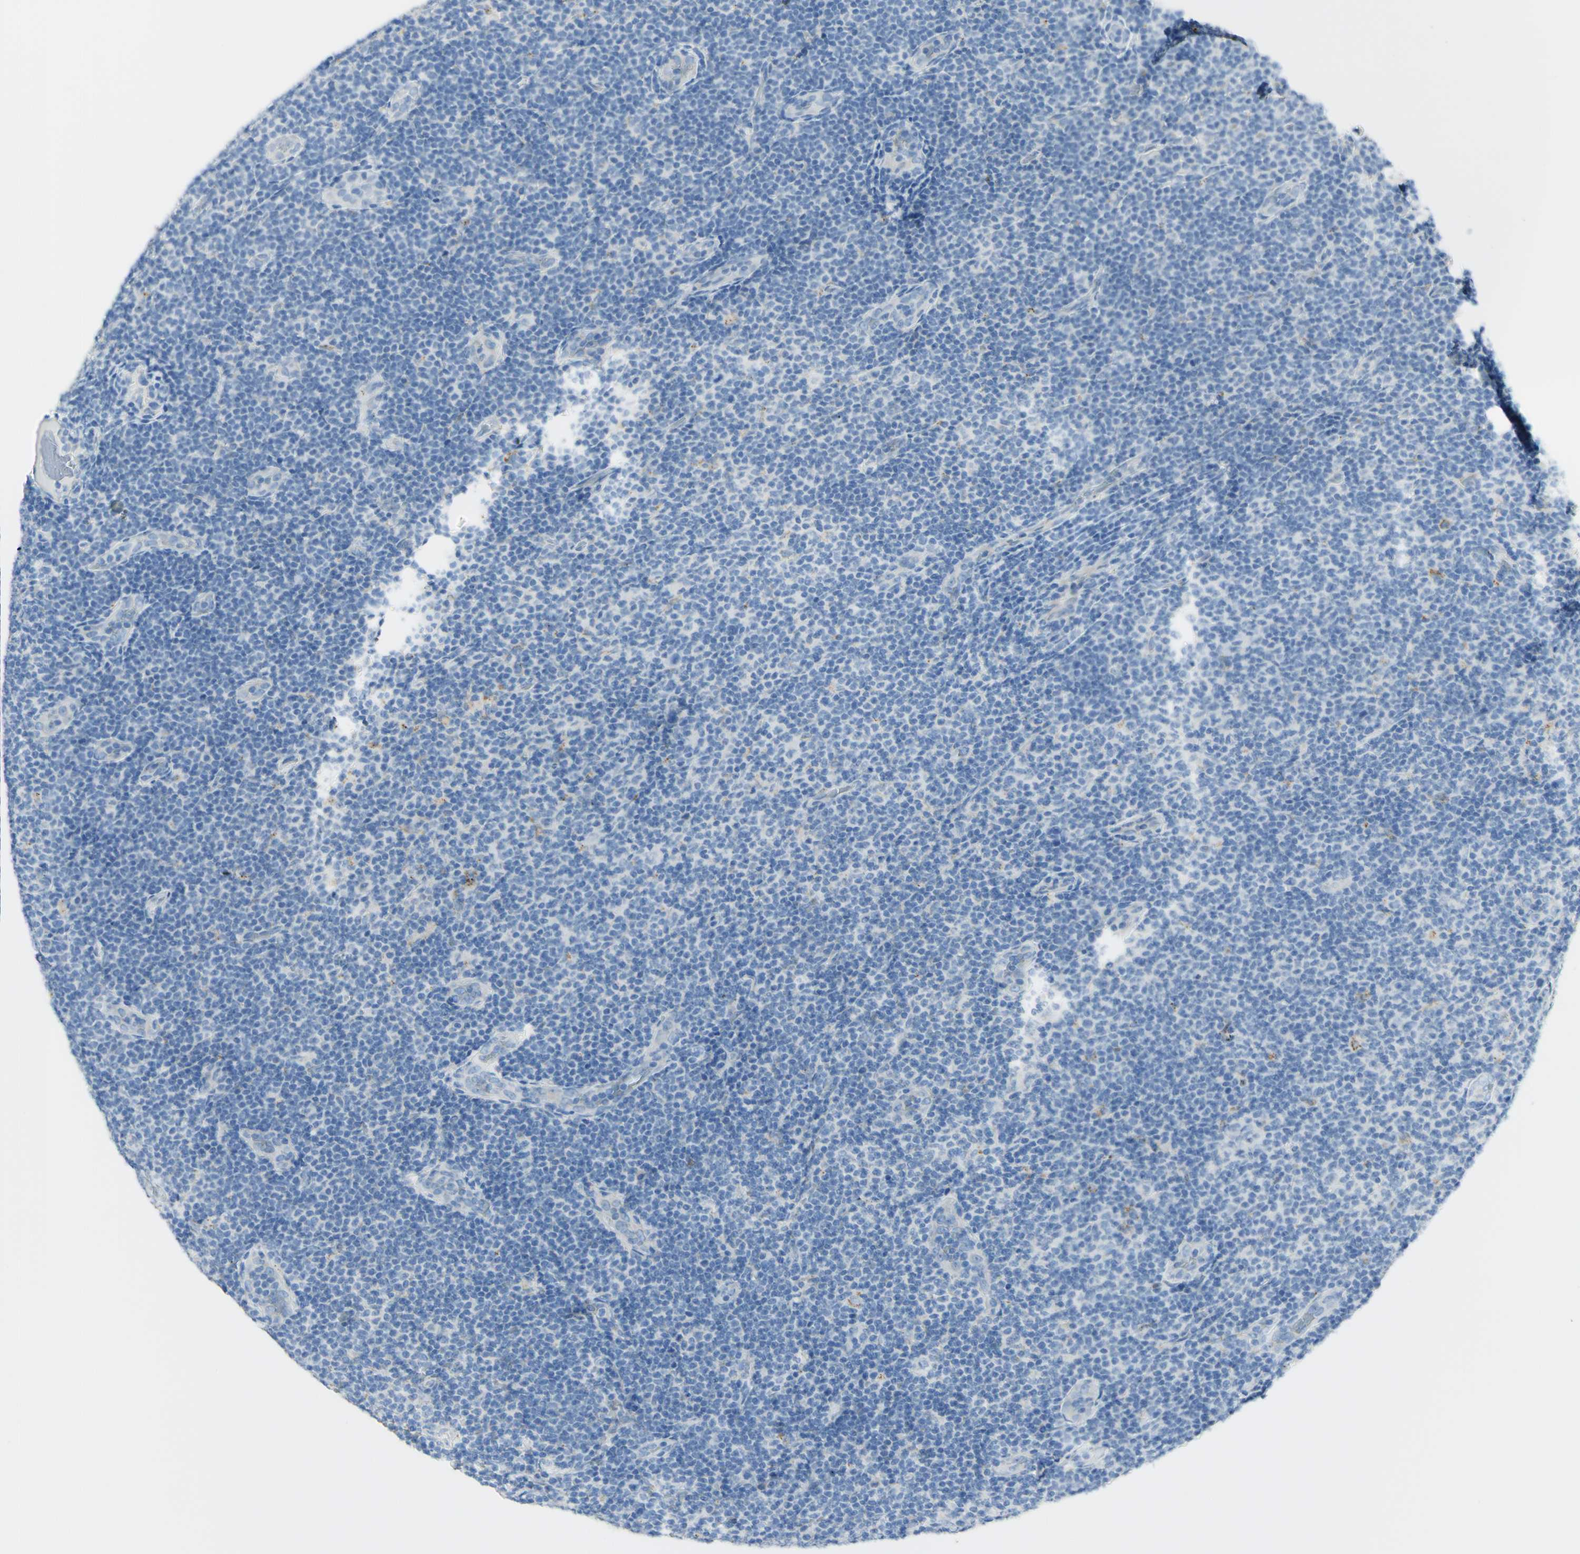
{"staining": {"intensity": "negative", "quantity": "none", "location": "none"}, "tissue": "lymphoma", "cell_type": "Tumor cells", "image_type": "cancer", "snomed": [{"axis": "morphology", "description": "Malignant lymphoma, non-Hodgkin's type, Low grade"}, {"axis": "topography", "description": "Lymph node"}], "caption": "Immunohistochemistry image of neoplastic tissue: human low-grade malignant lymphoma, non-Hodgkin's type stained with DAB demonstrates no significant protein expression in tumor cells. Nuclei are stained in blue.", "gene": "TSPAN1", "patient": {"sex": "male", "age": 83}}